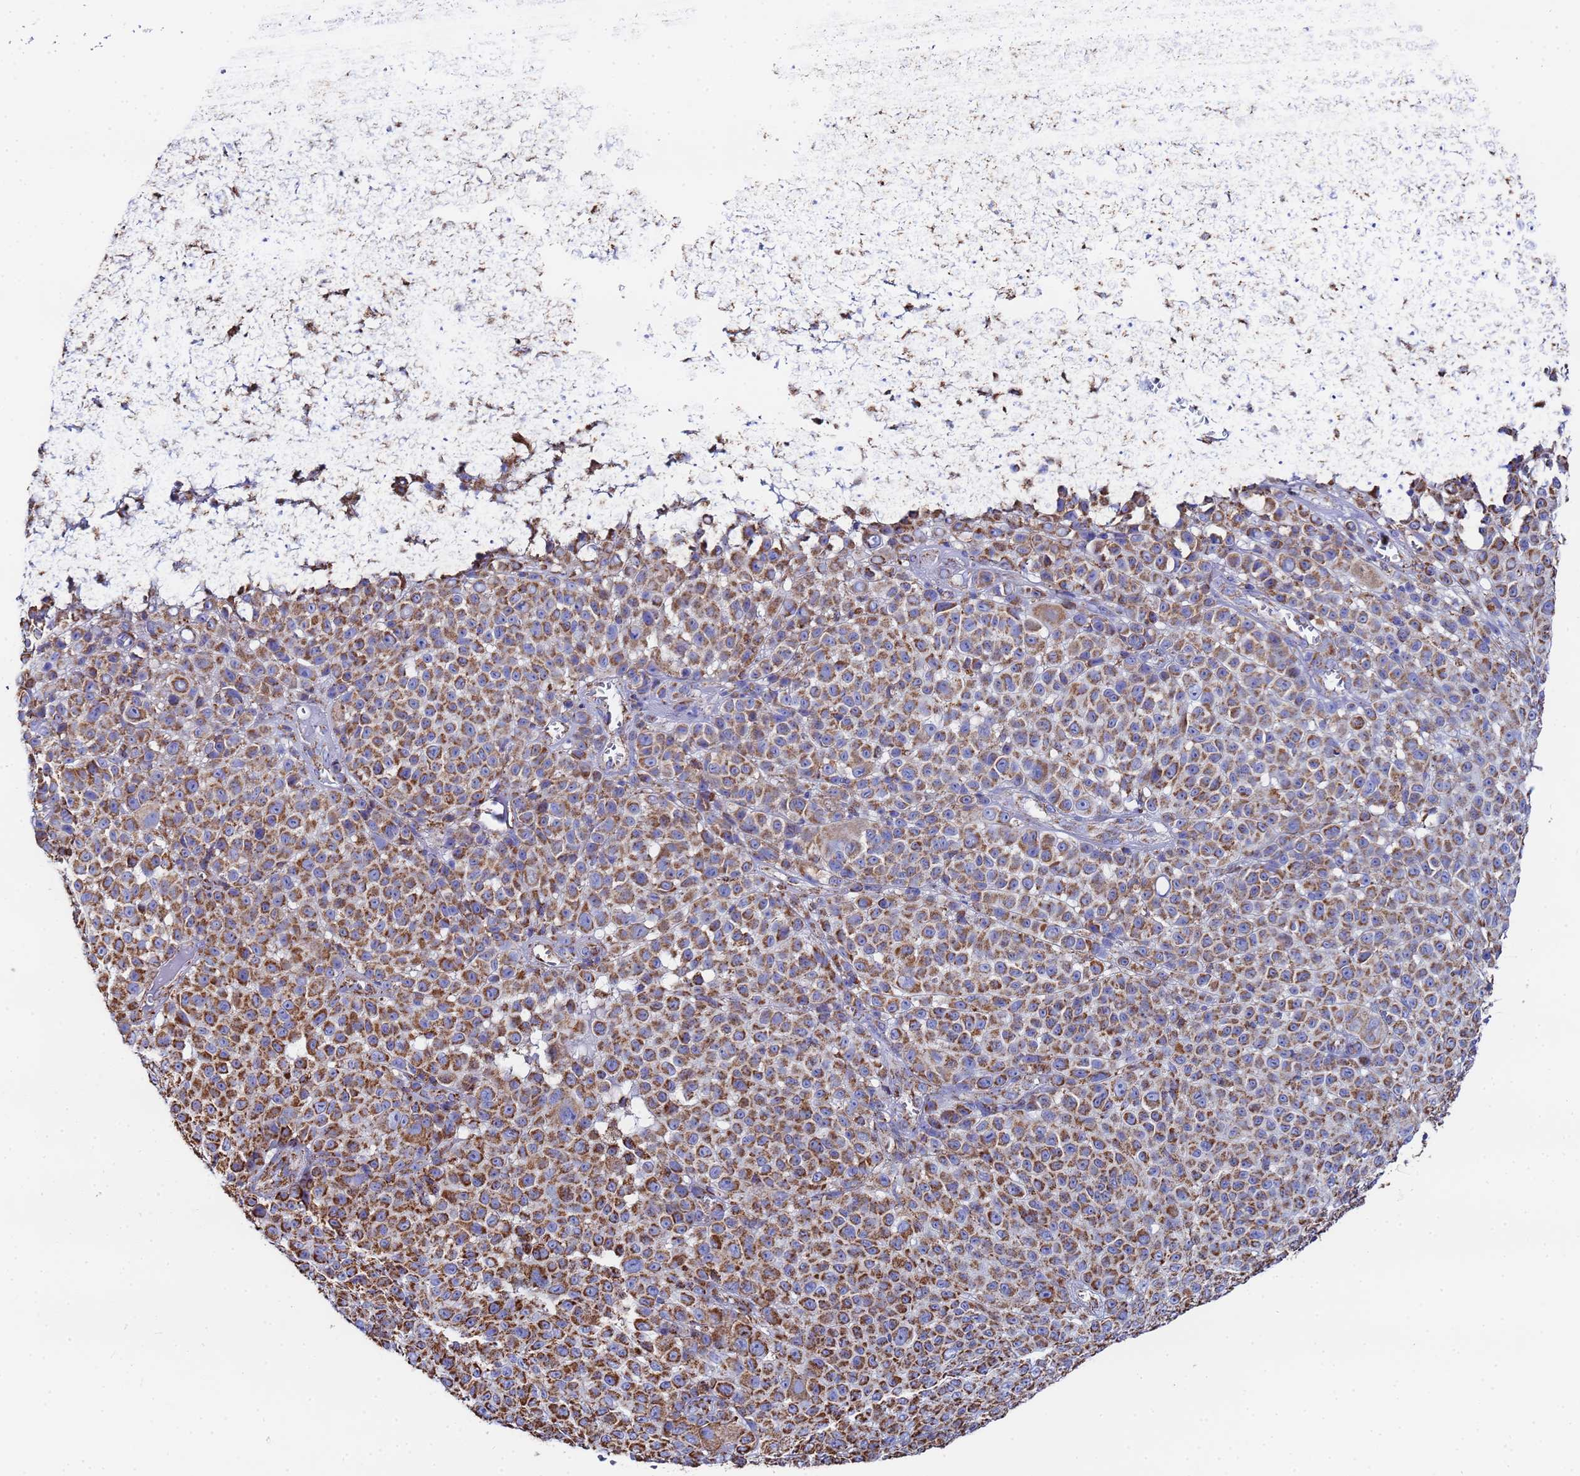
{"staining": {"intensity": "strong", "quantity": ">75%", "location": "cytoplasmic/membranous"}, "tissue": "melanoma", "cell_type": "Tumor cells", "image_type": "cancer", "snomed": [{"axis": "morphology", "description": "Malignant melanoma, NOS"}, {"axis": "topography", "description": "Skin"}], "caption": "Tumor cells exhibit high levels of strong cytoplasmic/membranous staining in approximately >75% of cells in human malignant melanoma.", "gene": "GLUD1", "patient": {"sex": "female", "age": 94}}